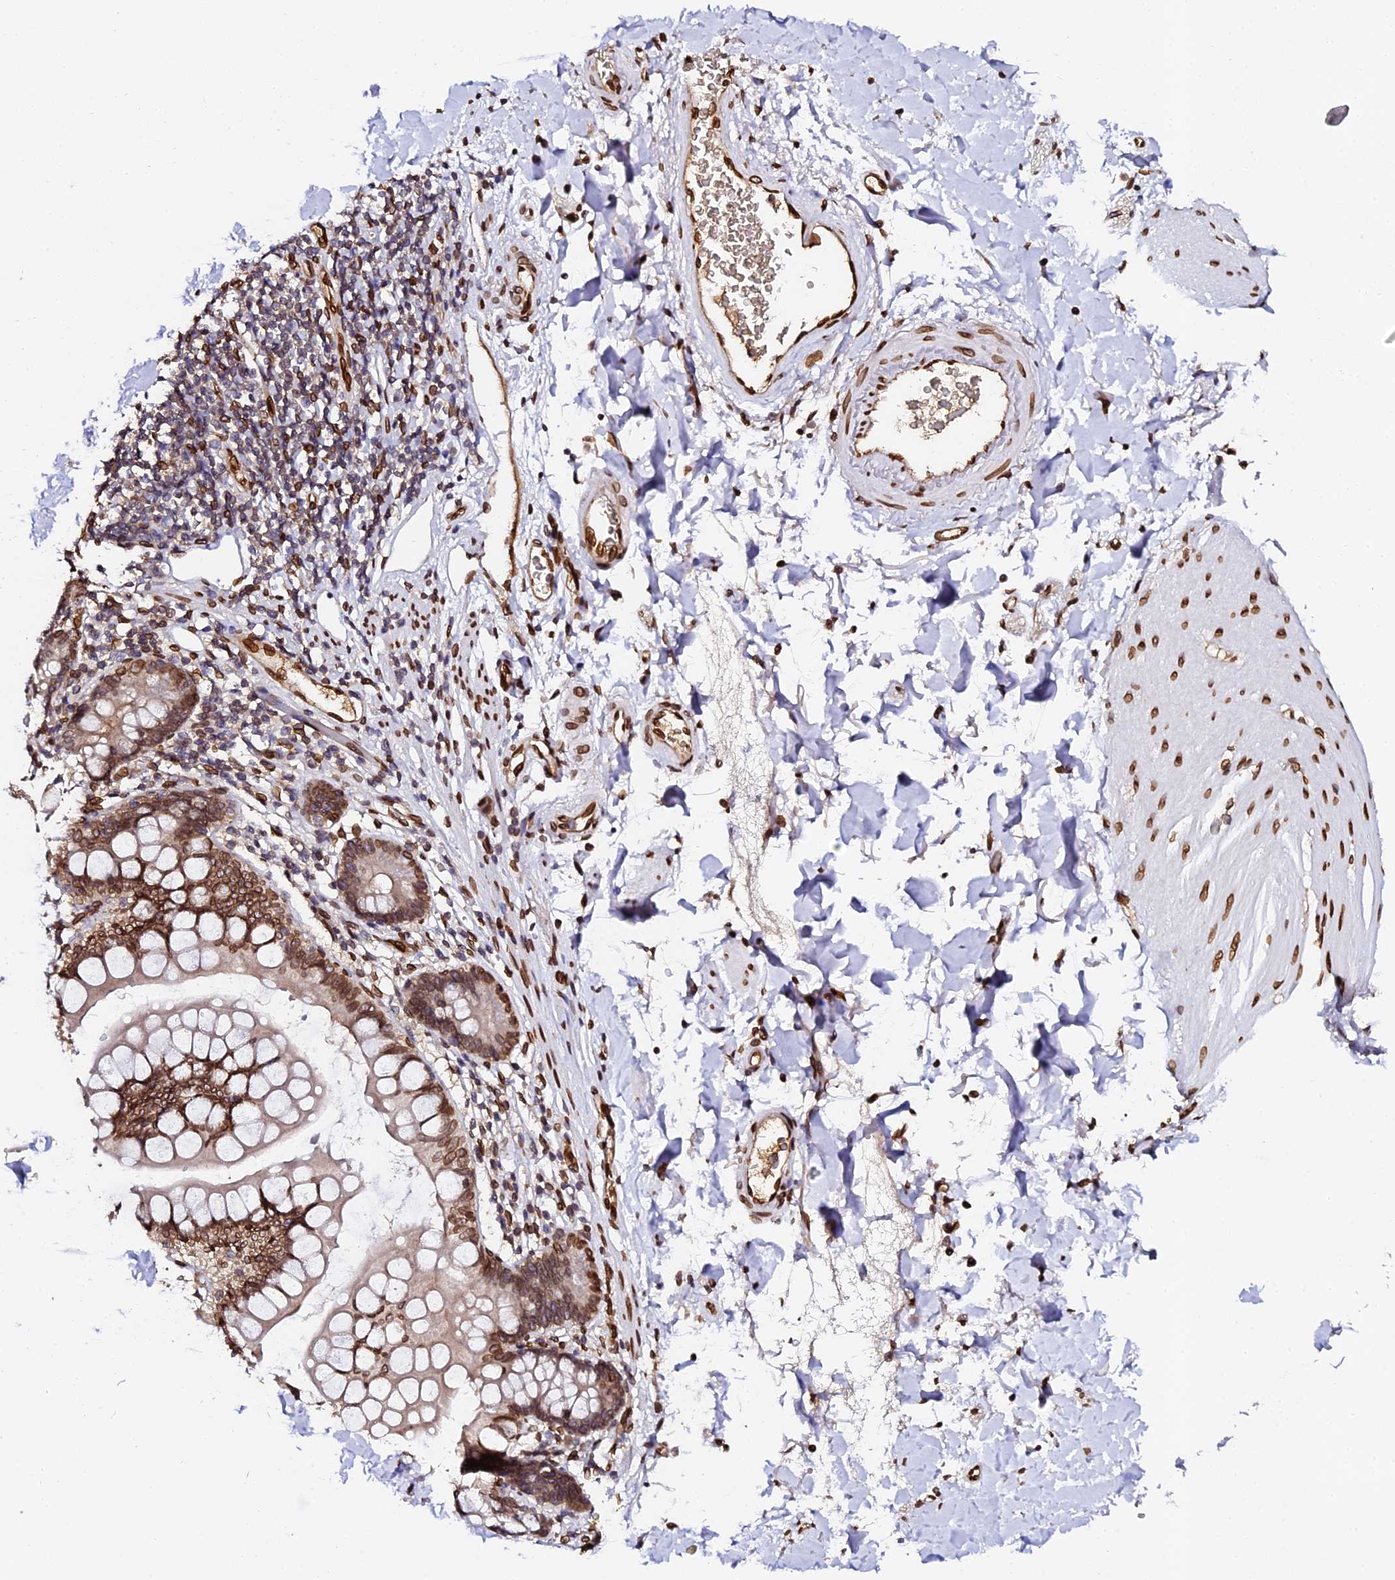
{"staining": {"intensity": "strong", "quantity": ">75%", "location": "cytoplasmic/membranous,nuclear"}, "tissue": "smooth muscle", "cell_type": "Smooth muscle cells", "image_type": "normal", "snomed": [{"axis": "morphology", "description": "Normal tissue, NOS"}, {"axis": "topography", "description": "Smooth muscle"}, {"axis": "topography", "description": "Small intestine"}], "caption": "An IHC photomicrograph of unremarkable tissue is shown. Protein staining in brown shows strong cytoplasmic/membranous,nuclear positivity in smooth muscle within smooth muscle cells.", "gene": "ANAPC5", "patient": {"sex": "female", "age": 84}}